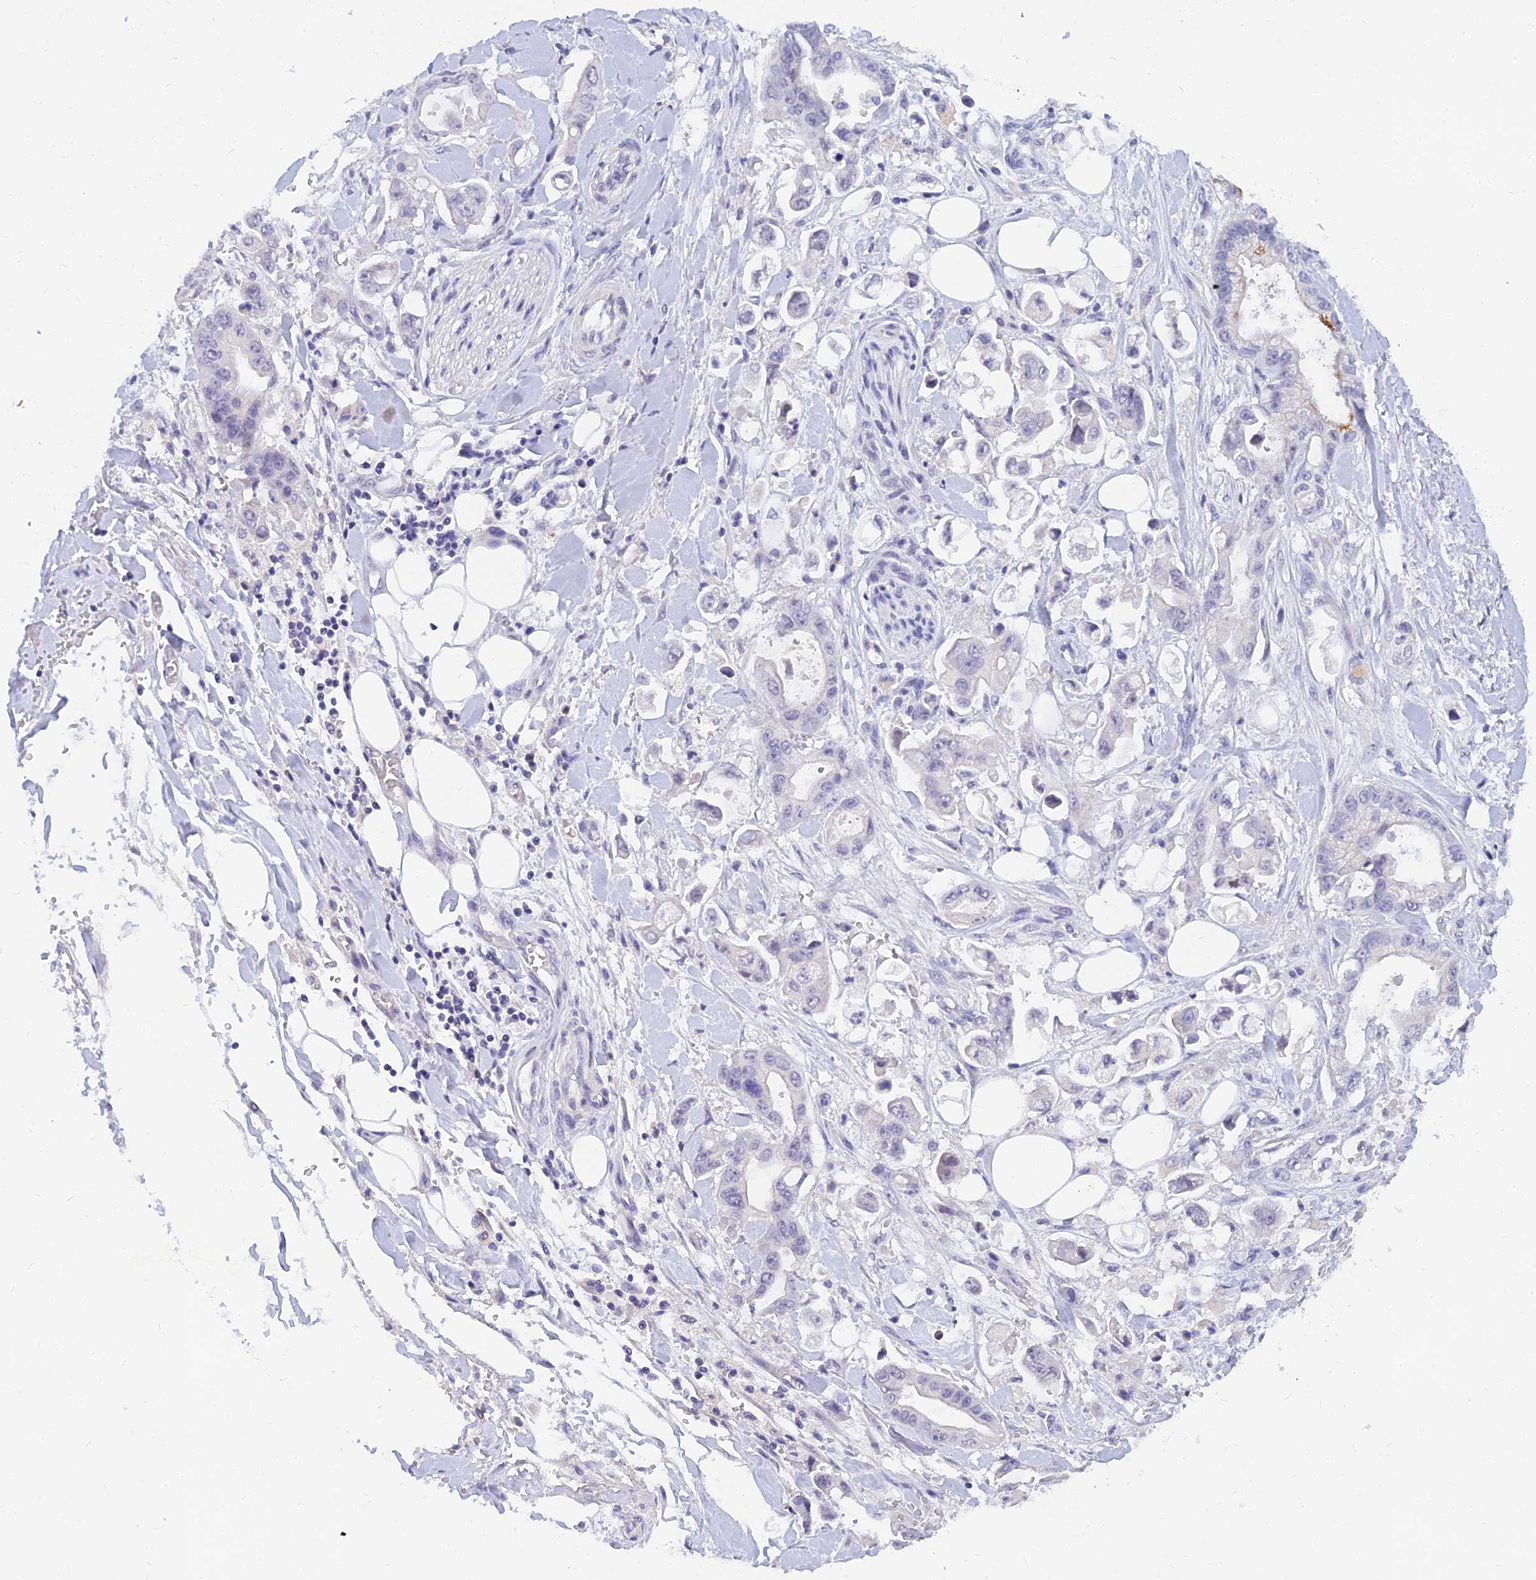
{"staining": {"intensity": "negative", "quantity": "none", "location": "none"}, "tissue": "stomach cancer", "cell_type": "Tumor cells", "image_type": "cancer", "snomed": [{"axis": "morphology", "description": "Adenocarcinoma, NOS"}, {"axis": "topography", "description": "Stomach"}], "caption": "High magnification brightfield microscopy of adenocarcinoma (stomach) stained with DAB (brown) and counterstained with hematoxylin (blue): tumor cells show no significant positivity. (Stains: DAB IHC with hematoxylin counter stain, Microscopy: brightfield microscopy at high magnification).", "gene": "TMEM161B", "patient": {"sex": "male", "age": 62}}